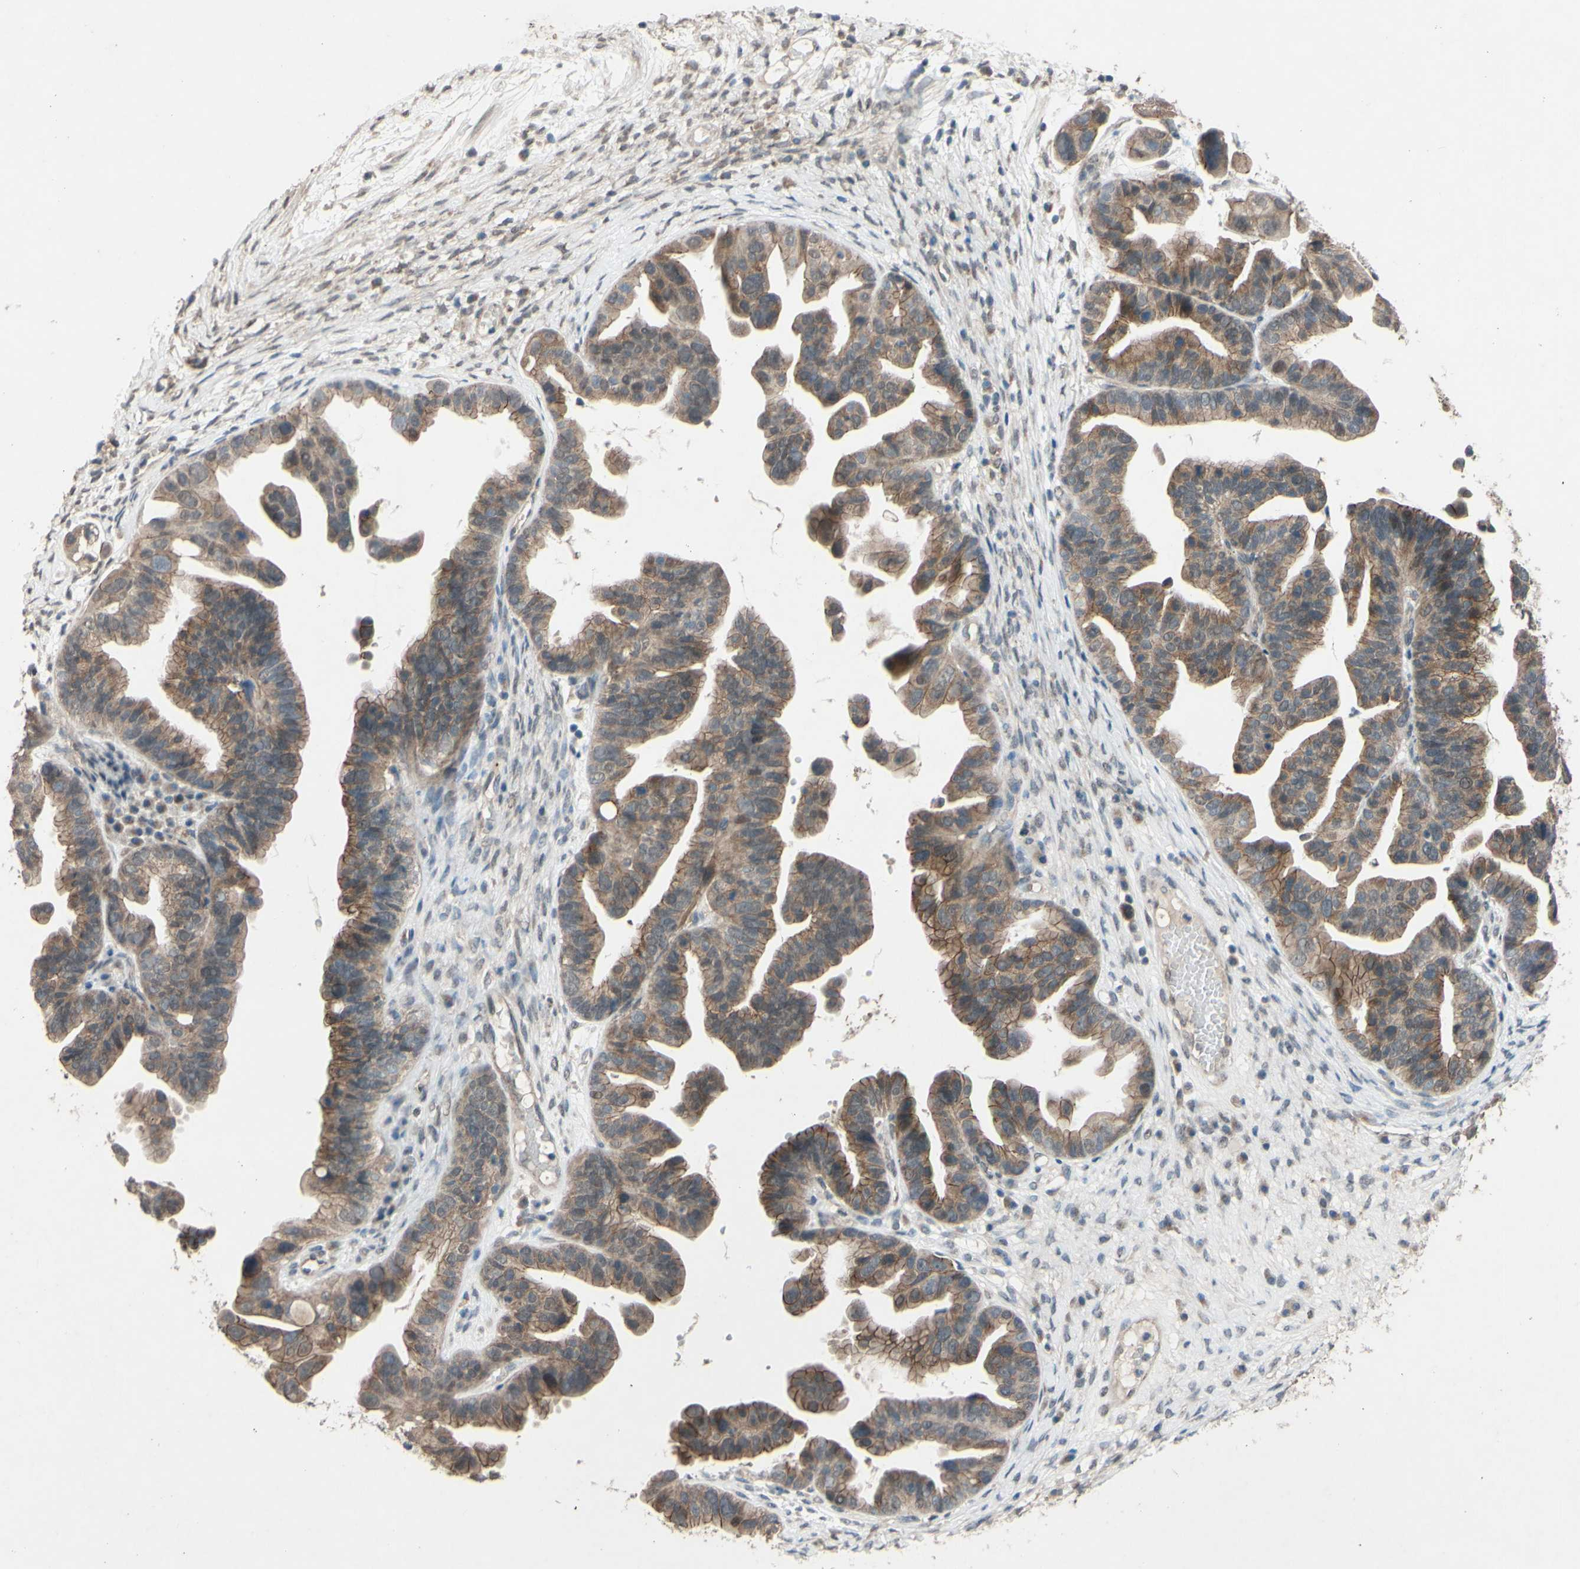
{"staining": {"intensity": "moderate", "quantity": ">75%", "location": "cytoplasmic/membranous"}, "tissue": "ovarian cancer", "cell_type": "Tumor cells", "image_type": "cancer", "snomed": [{"axis": "morphology", "description": "Cystadenocarcinoma, serous, NOS"}, {"axis": "topography", "description": "Ovary"}], "caption": "A medium amount of moderate cytoplasmic/membranous positivity is seen in approximately >75% of tumor cells in ovarian serous cystadenocarcinoma tissue.", "gene": "CDCP1", "patient": {"sex": "female", "age": 56}}